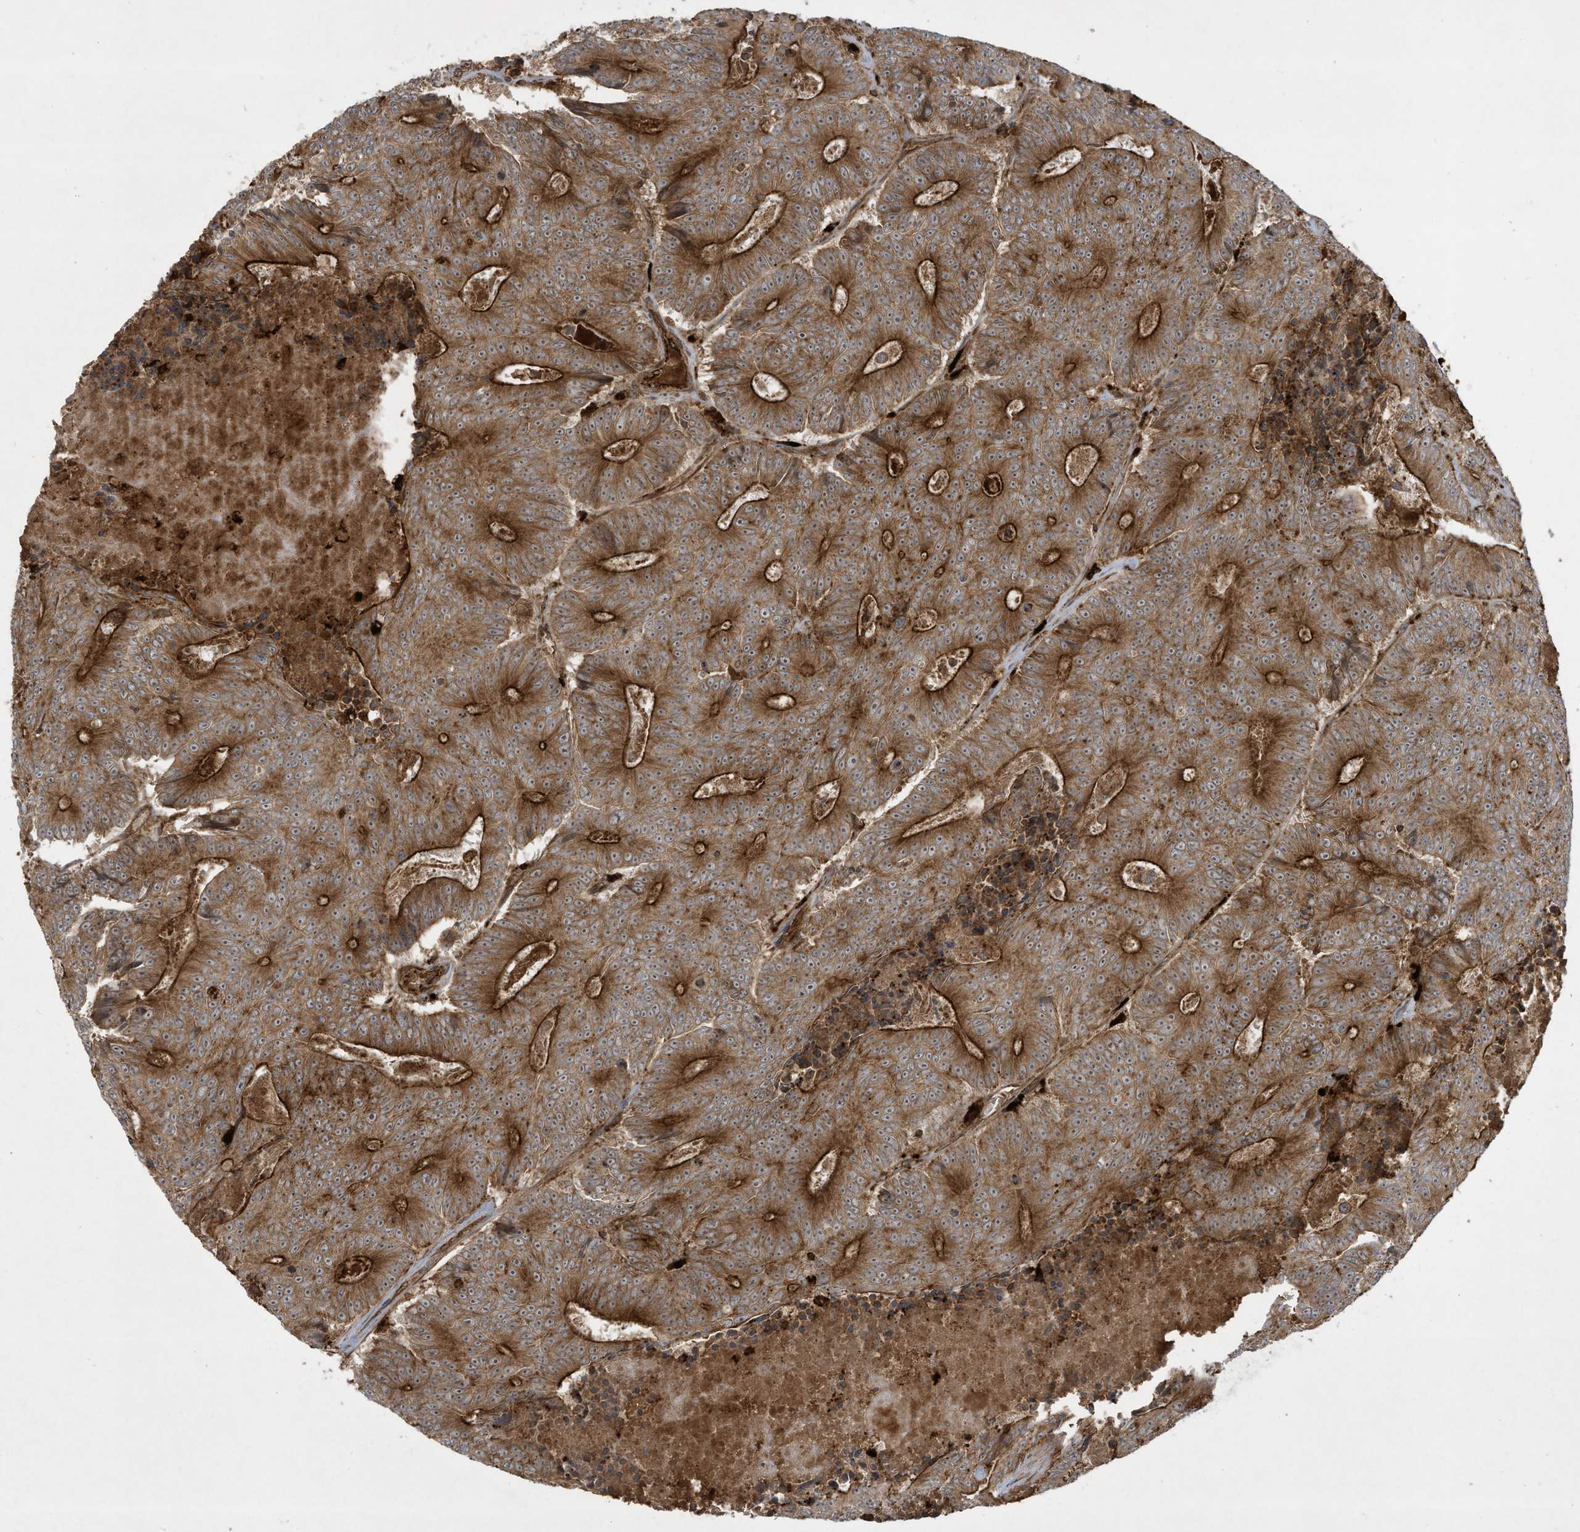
{"staining": {"intensity": "strong", "quantity": ">75%", "location": "cytoplasmic/membranous"}, "tissue": "colorectal cancer", "cell_type": "Tumor cells", "image_type": "cancer", "snomed": [{"axis": "morphology", "description": "Adenocarcinoma, NOS"}, {"axis": "topography", "description": "Colon"}], "caption": "Colorectal cancer (adenocarcinoma) was stained to show a protein in brown. There is high levels of strong cytoplasmic/membranous positivity in about >75% of tumor cells.", "gene": "DDIT4", "patient": {"sex": "male", "age": 83}}